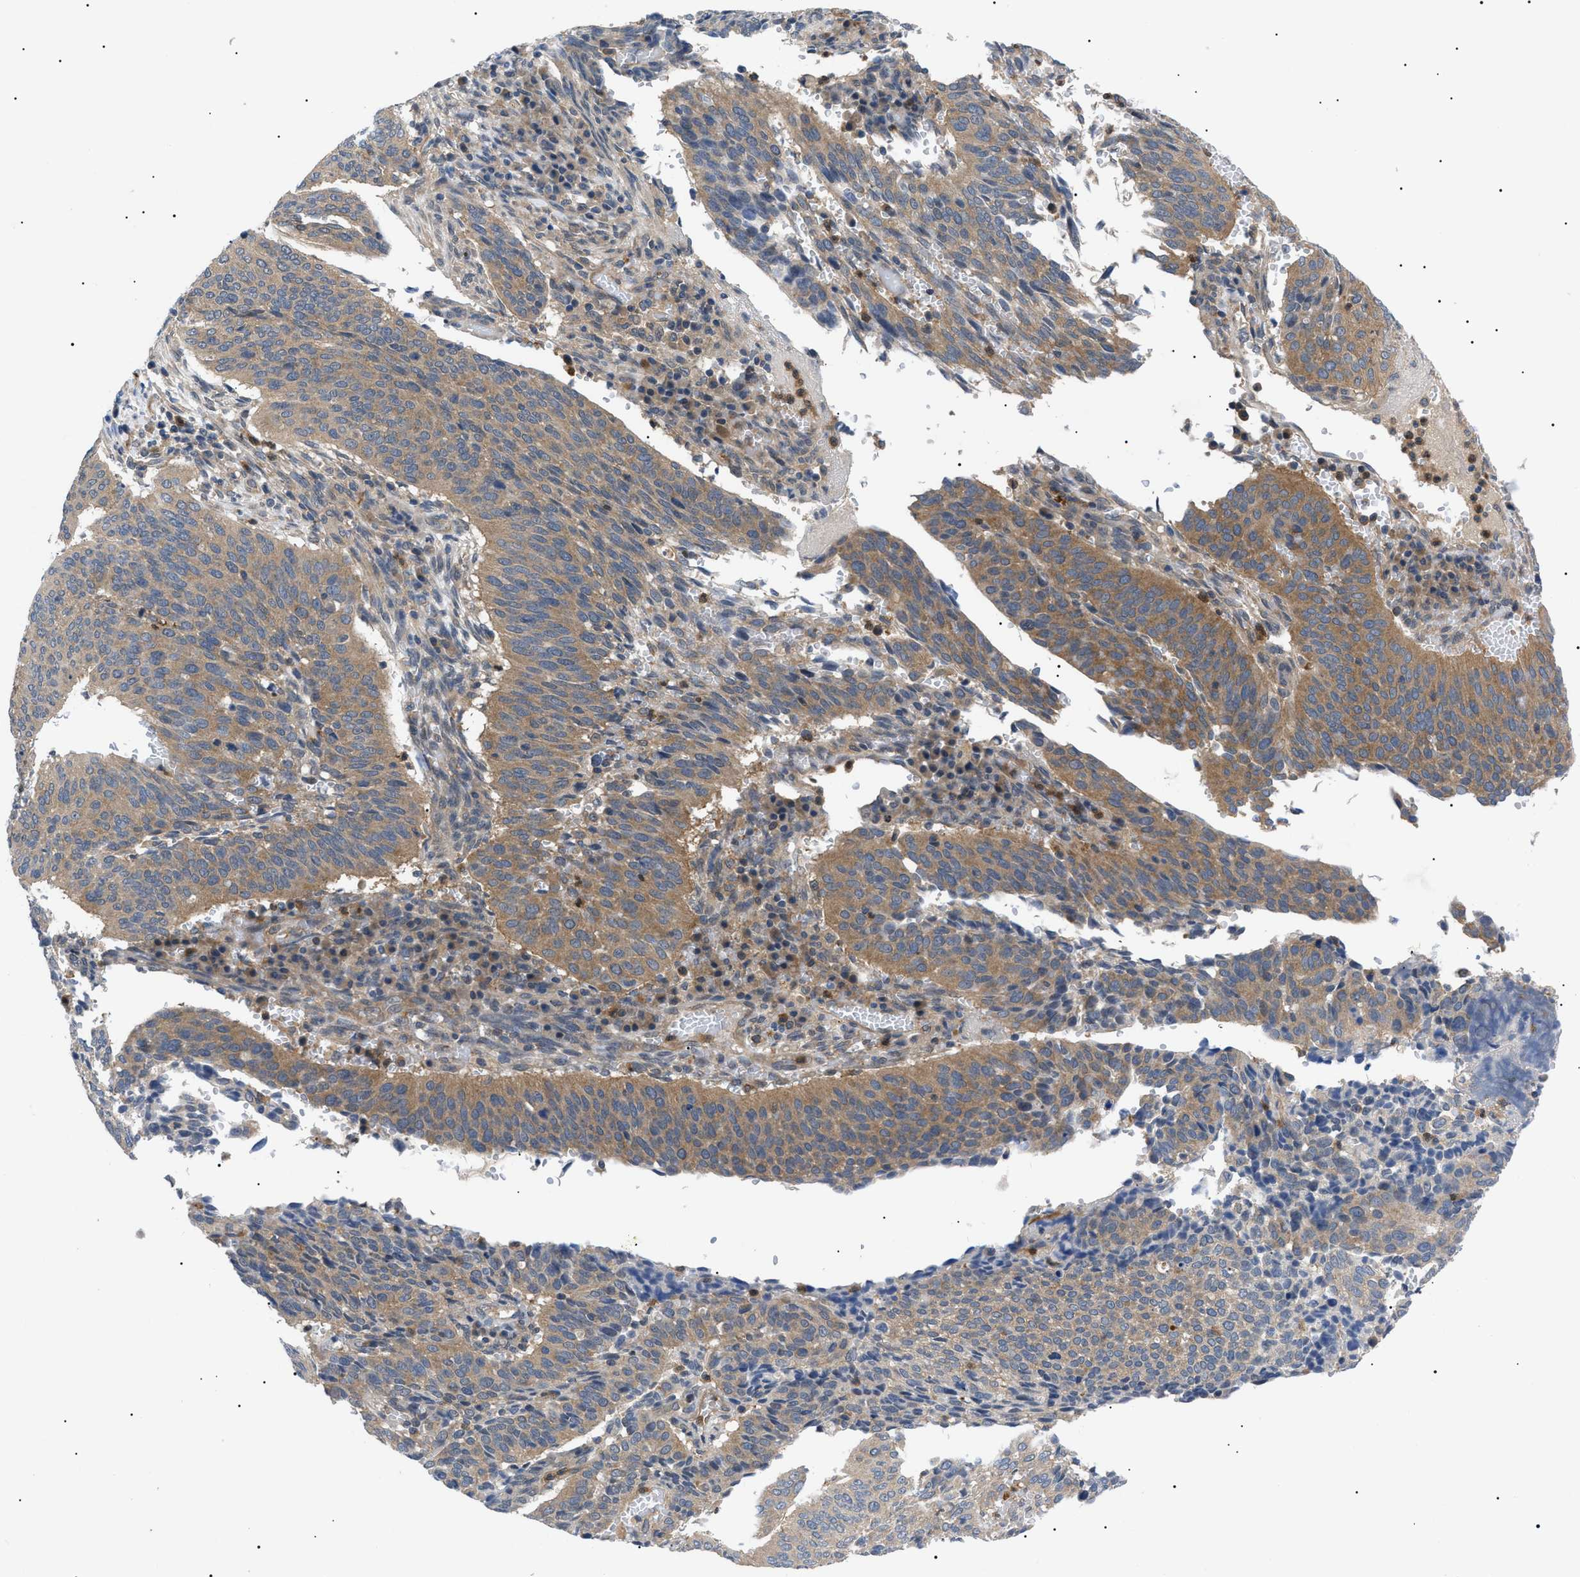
{"staining": {"intensity": "moderate", "quantity": ">75%", "location": "cytoplasmic/membranous"}, "tissue": "cervical cancer", "cell_type": "Tumor cells", "image_type": "cancer", "snomed": [{"axis": "morphology", "description": "Normal tissue, NOS"}, {"axis": "morphology", "description": "Squamous cell carcinoma, NOS"}, {"axis": "topography", "description": "Cervix"}], "caption": "An image showing moderate cytoplasmic/membranous positivity in approximately >75% of tumor cells in squamous cell carcinoma (cervical), as visualized by brown immunohistochemical staining.", "gene": "RIPK1", "patient": {"sex": "female", "age": 39}}